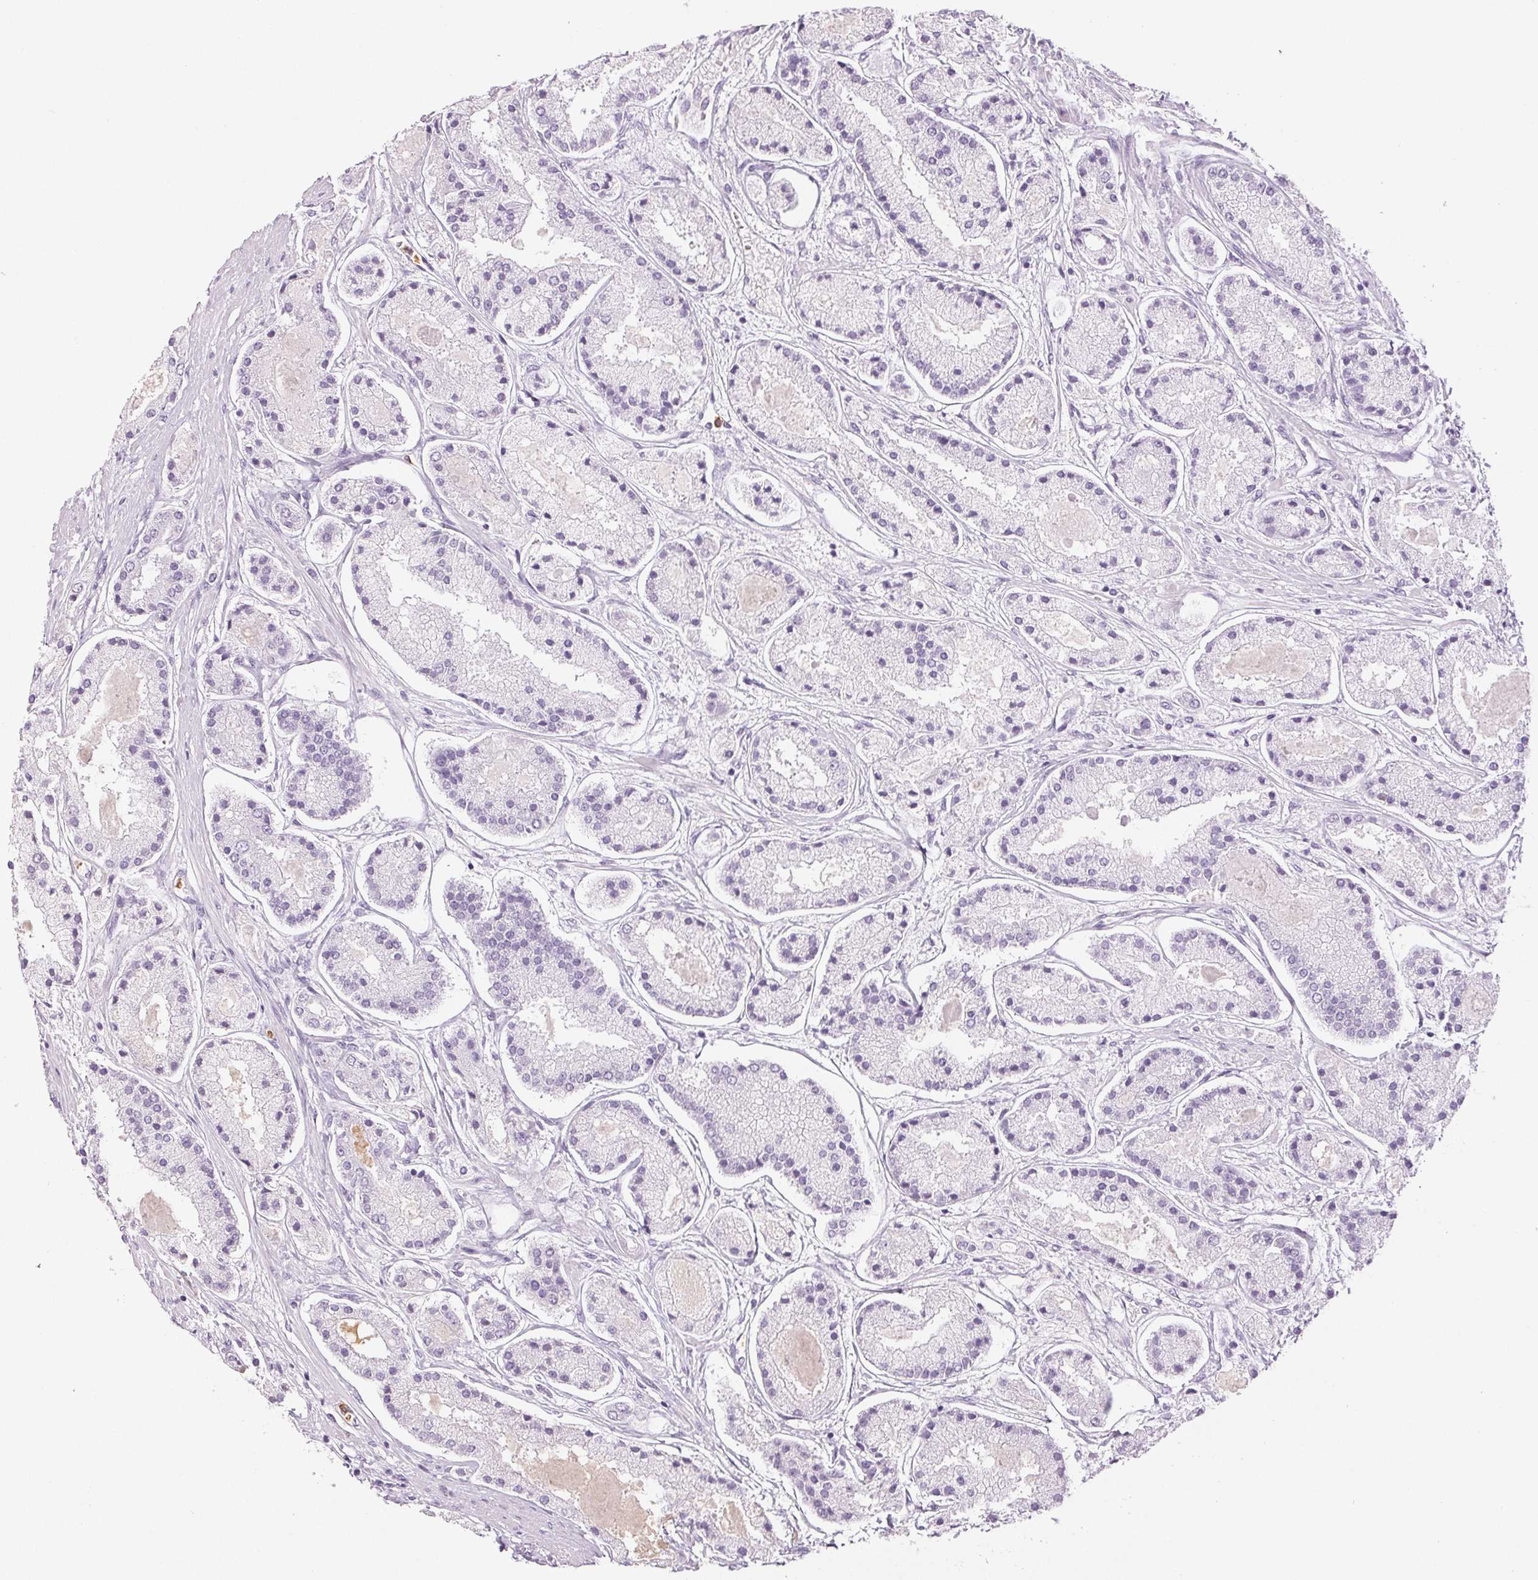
{"staining": {"intensity": "negative", "quantity": "none", "location": "none"}, "tissue": "prostate cancer", "cell_type": "Tumor cells", "image_type": "cancer", "snomed": [{"axis": "morphology", "description": "Adenocarcinoma, High grade"}, {"axis": "topography", "description": "Prostate"}], "caption": "IHC micrograph of neoplastic tissue: human prostate cancer (adenocarcinoma (high-grade)) stained with DAB (3,3'-diaminobenzidine) displays no significant protein positivity in tumor cells.", "gene": "LTF", "patient": {"sex": "male", "age": 67}}